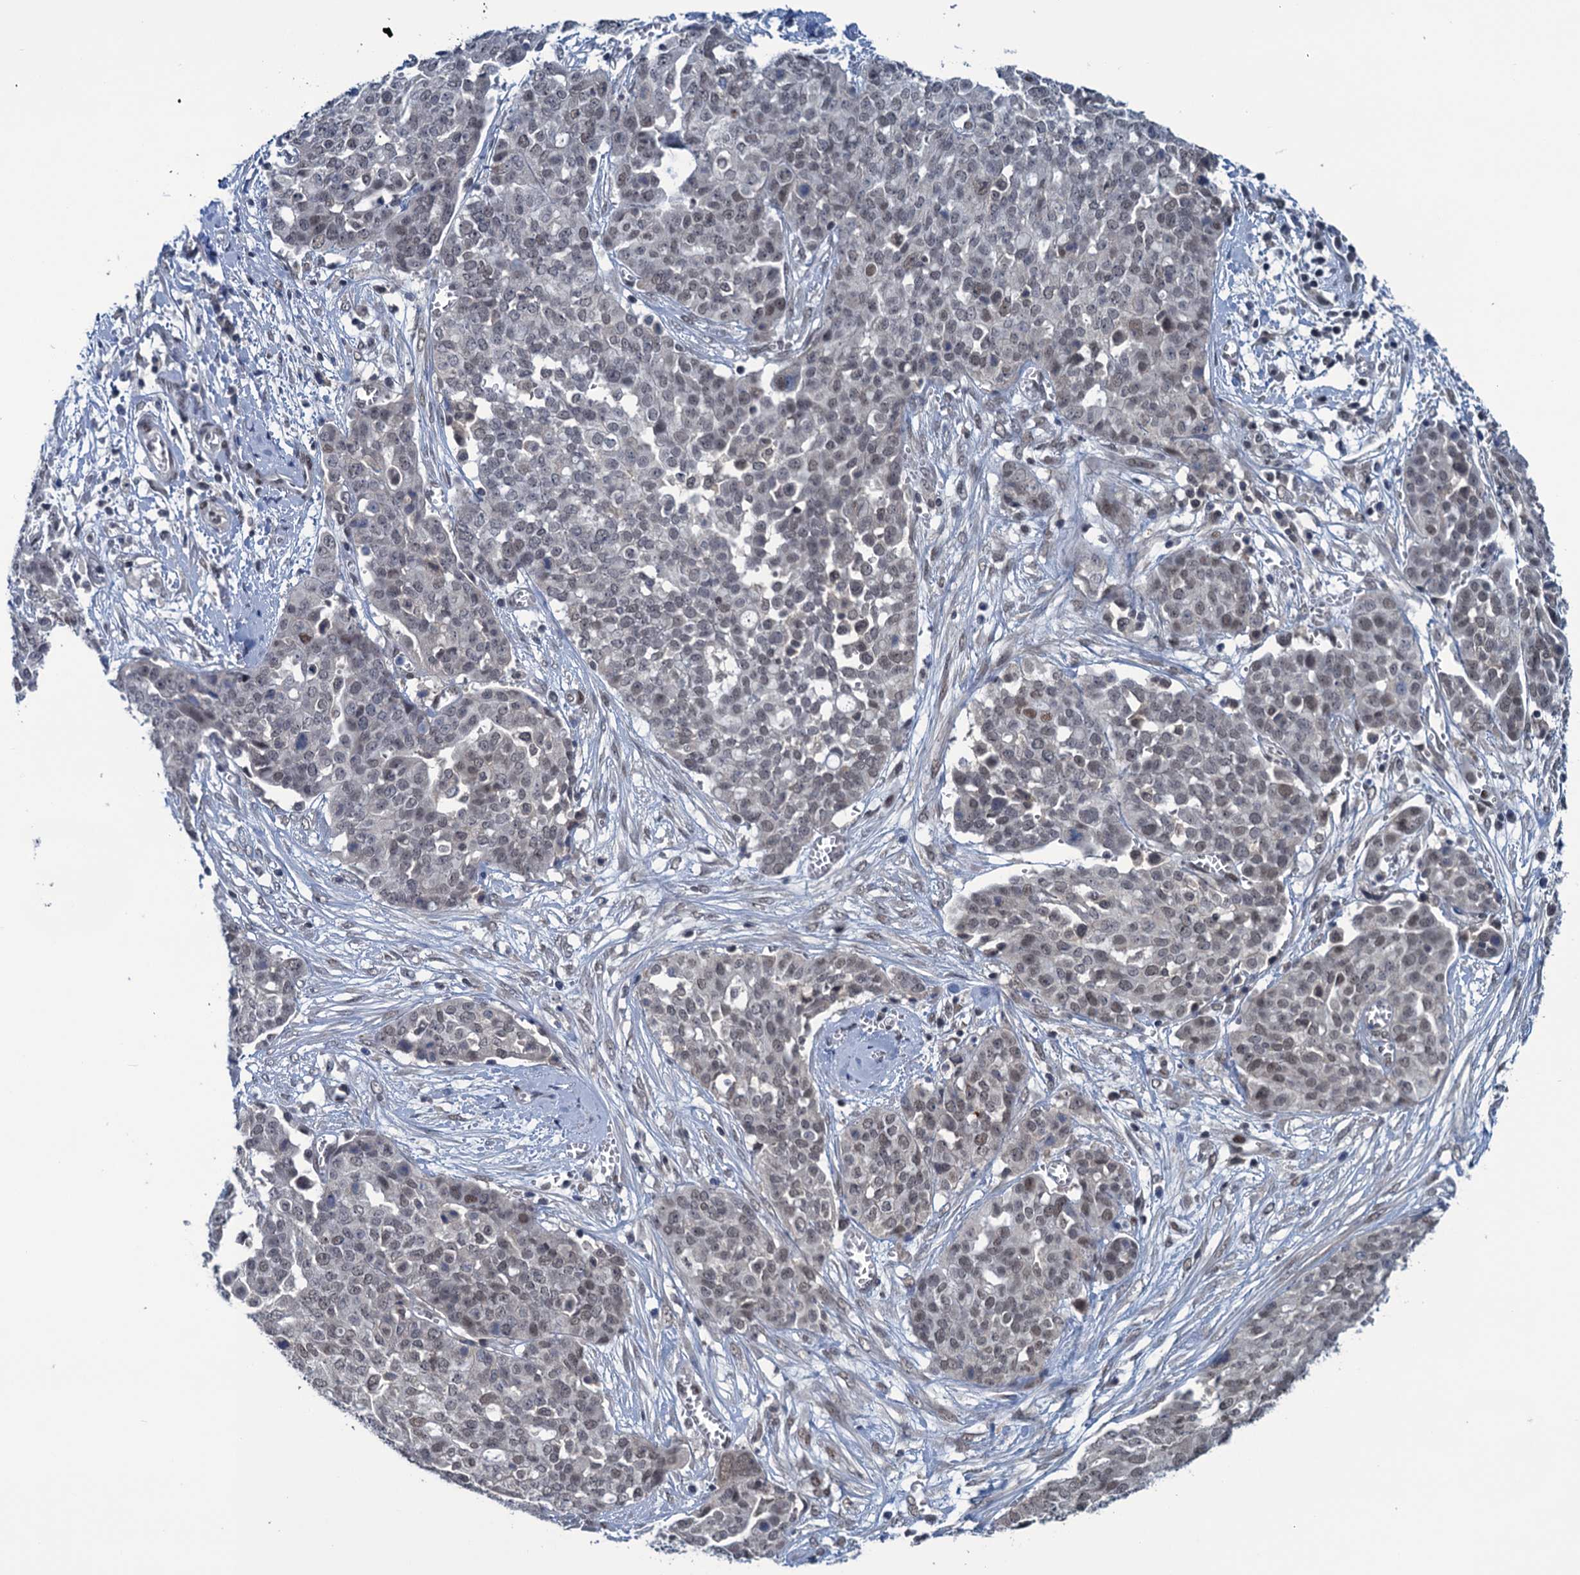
{"staining": {"intensity": "weak", "quantity": ">75%", "location": "nuclear"}, "tissue": "ovarian cancer", "cell_type": "Tumor cells", "image_type": "cancer", "snomed": [{"axis": "morphology", "description": "Cystadenocarcinoma, serous, NOS"}, {"axis": "topography", "description": "Soft tissue"}, {"axis": "topography", "description": "Ovary"}], "caption": "This is an image of immunohistochemistry (IHC) staining of ovarian serous cystadenocarcinoma, which shows weak positivity in the nuclear of tumor cells.", "gene": "SAE1", "patient": {"sex": "female", "age": 57}}